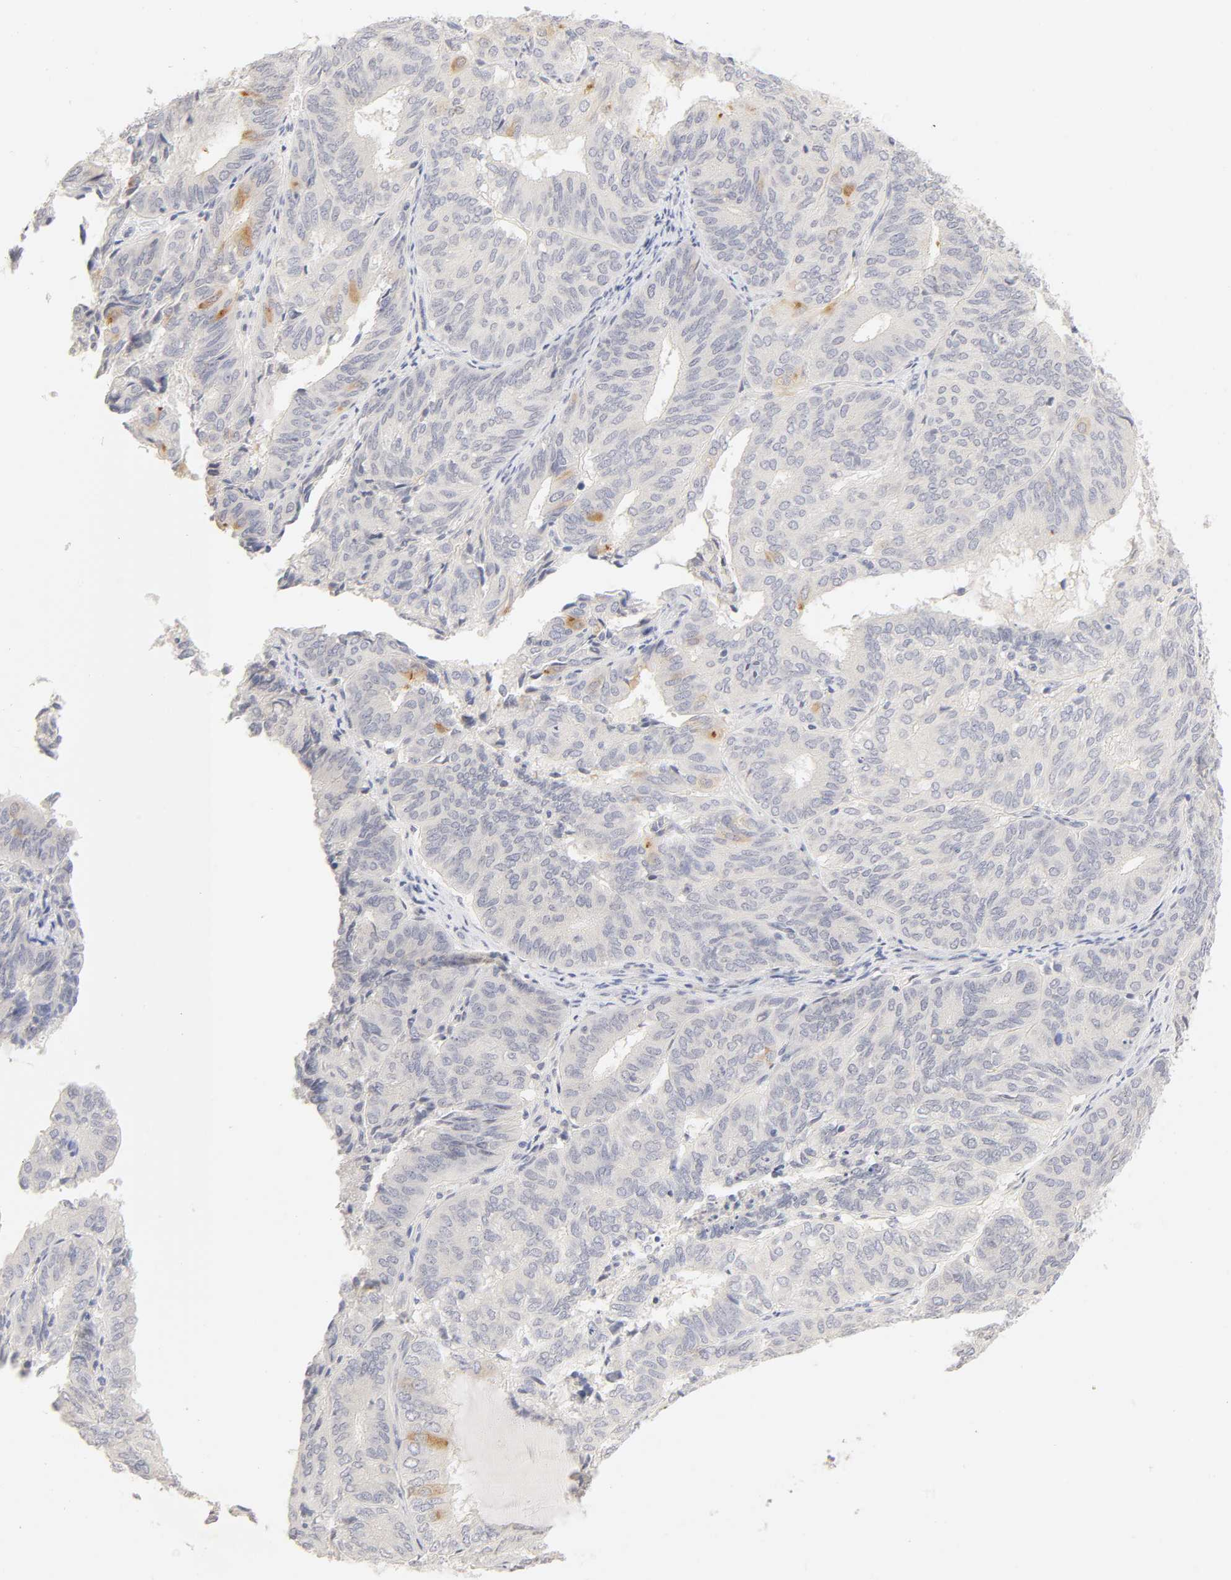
{"staining": {"intensity": "moderate", "quantity": "<25%", "location": "cytoplasmic/membranous"}, "tissue": "endometrial cancer", "cell_type": "Tumor cells", "image_type": "cancer", "snomed": [{"axis": "morphology", "description": "Adenocarcinoma, NOS"}, {"axis": "topography", "description": "Uterus"}], "caption": "Tumor cells demonstrate low levels of moderate cytoplasmic/membranous expression in approximately <25% of cells in human endometrial adenocarcinoma.", "gene": "CYP4B1", "patient": {"sex": "female", "age": 60}}